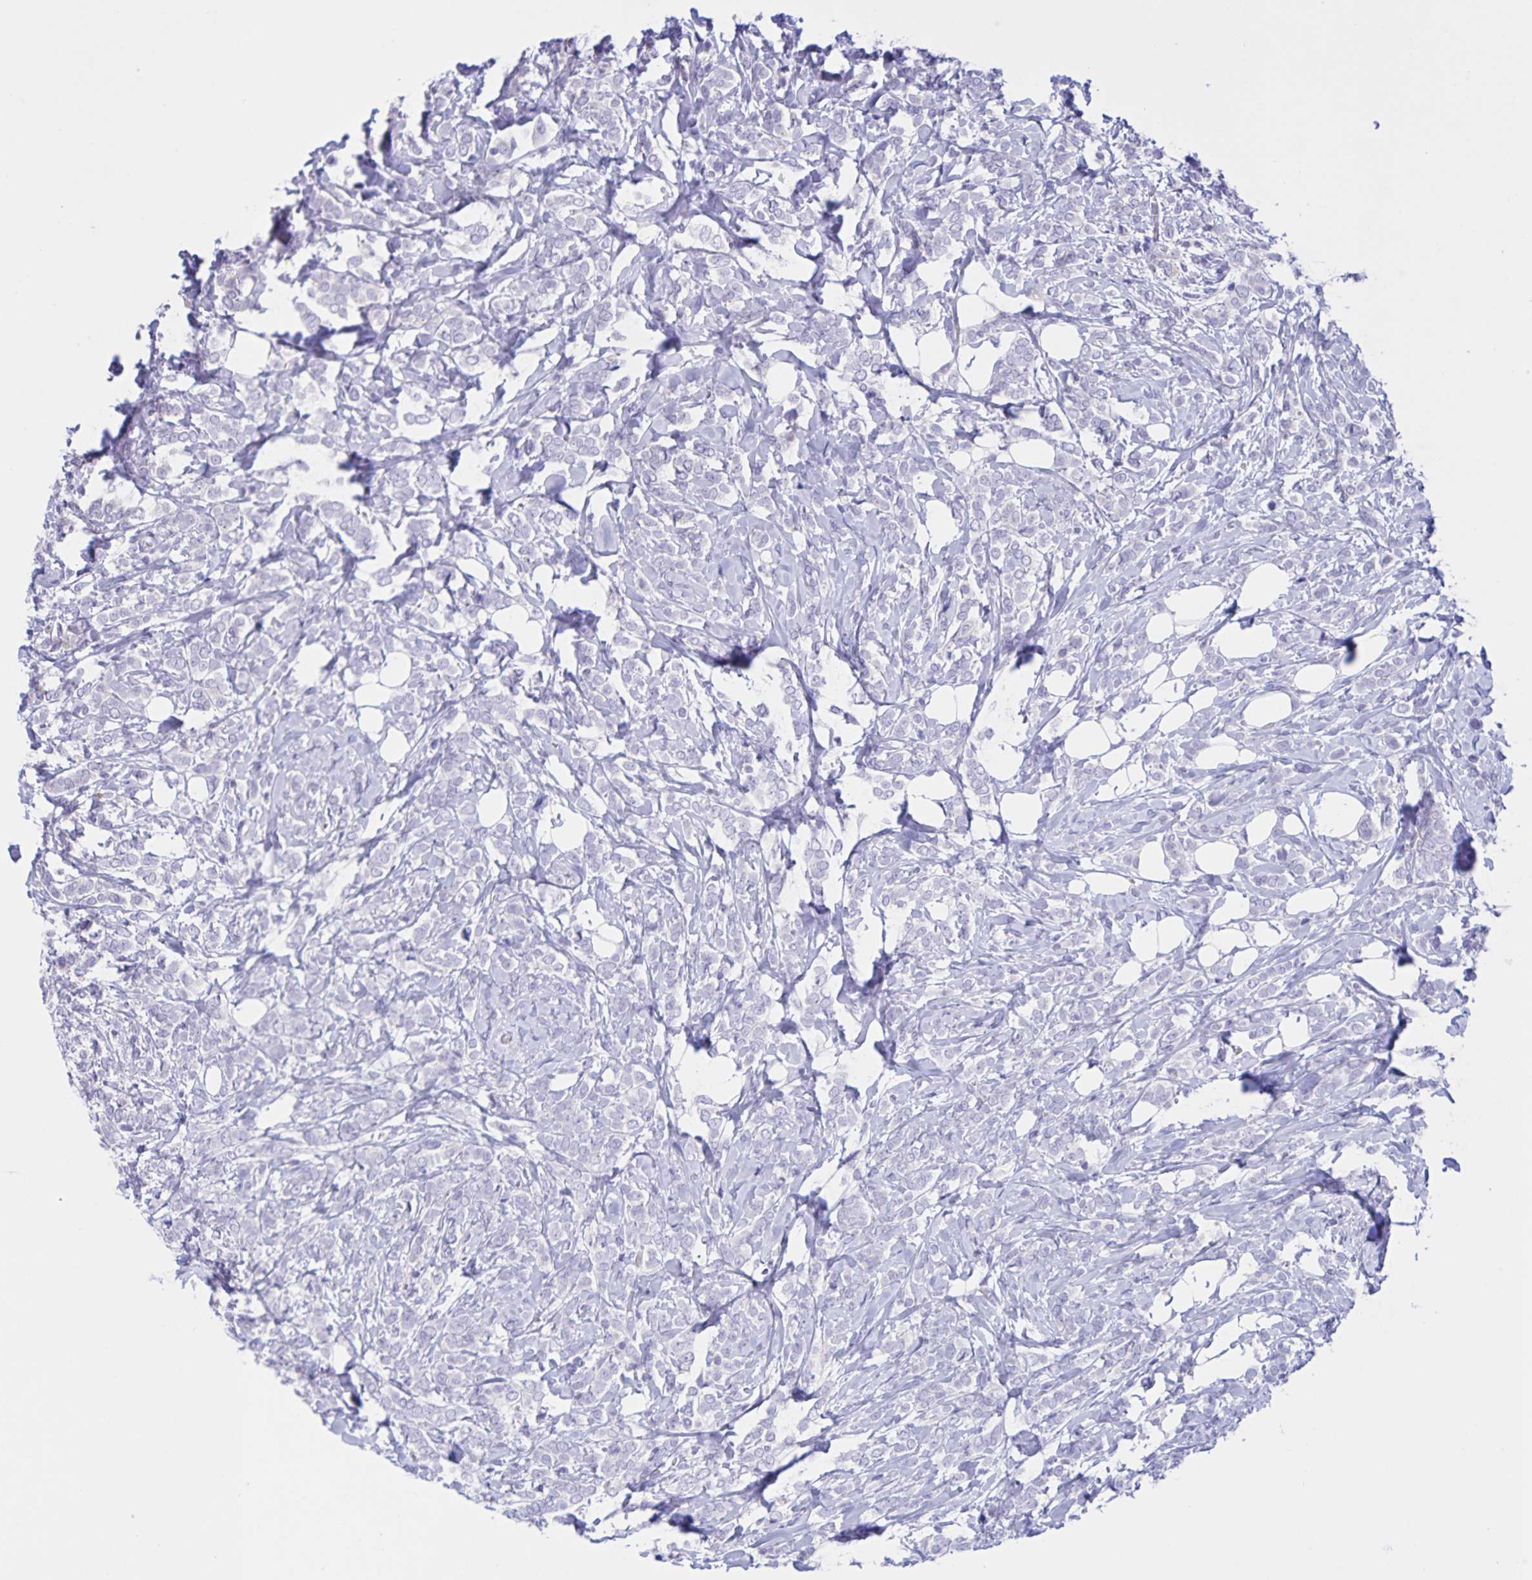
{"staining": {"intensity": "negative", "quantity": "none", "location": "none"}, "tissue": "breast cancer", "cell_type": "Tumor cells", "image_type": "cancer", "snomed": [{"axis": "morphology", "description": "Lobular carcinoma"}, {"axis": "topography", "description": "Breast"}], "caption": "Tumor cells are negative for brown protein staining in lobular carcinoma (breast).", "gene": "DMGDH", "patient": {"sex": "female", "age": 49}}